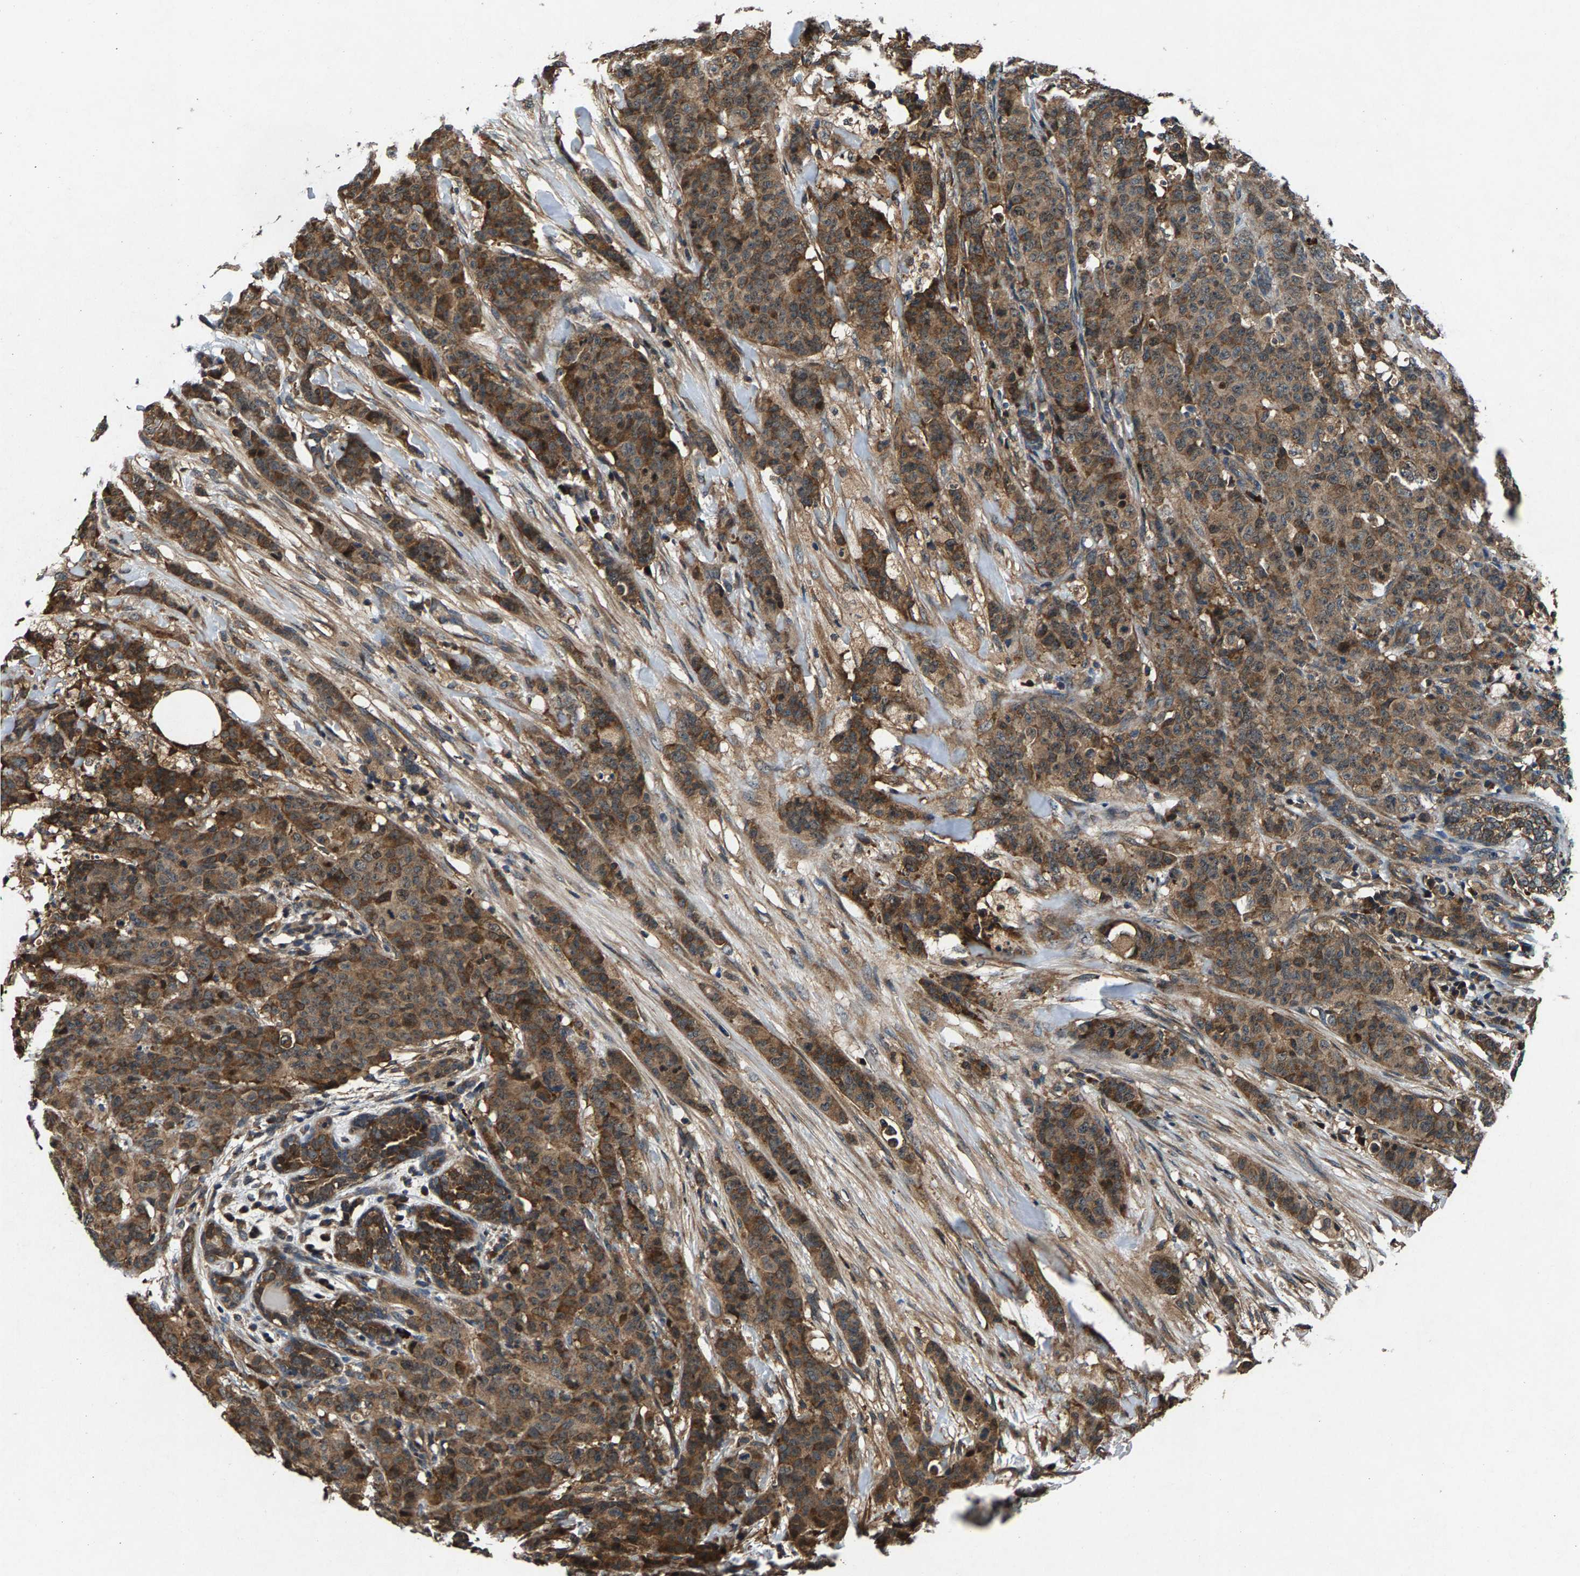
{"staining": {"intensity": "moderate", "quantity": ">75%", "location": "cytoplasmic/membranous"}, "tissue": "breast cancer", "cell_type": "Tumor cells", "image_type": "cancer", "snomed": [{"axis": "morphology", "description": "Normal tissue, NOS"}, {"axis": "morphology", "description": "Duct carcinoma"}, {"axis": "topography", "description": "Breast"}], "caption": "This histopathology image reveals breast invasive ductal carcinoma stained with IHC to label a protein in brown. The cytoplasmic/membranous of tumor cells show moderate positivity for the protein. Nuclei are counter-stained blue.", "gene": "FAM78A", "patient": {"sex": "female", "age": 40}}